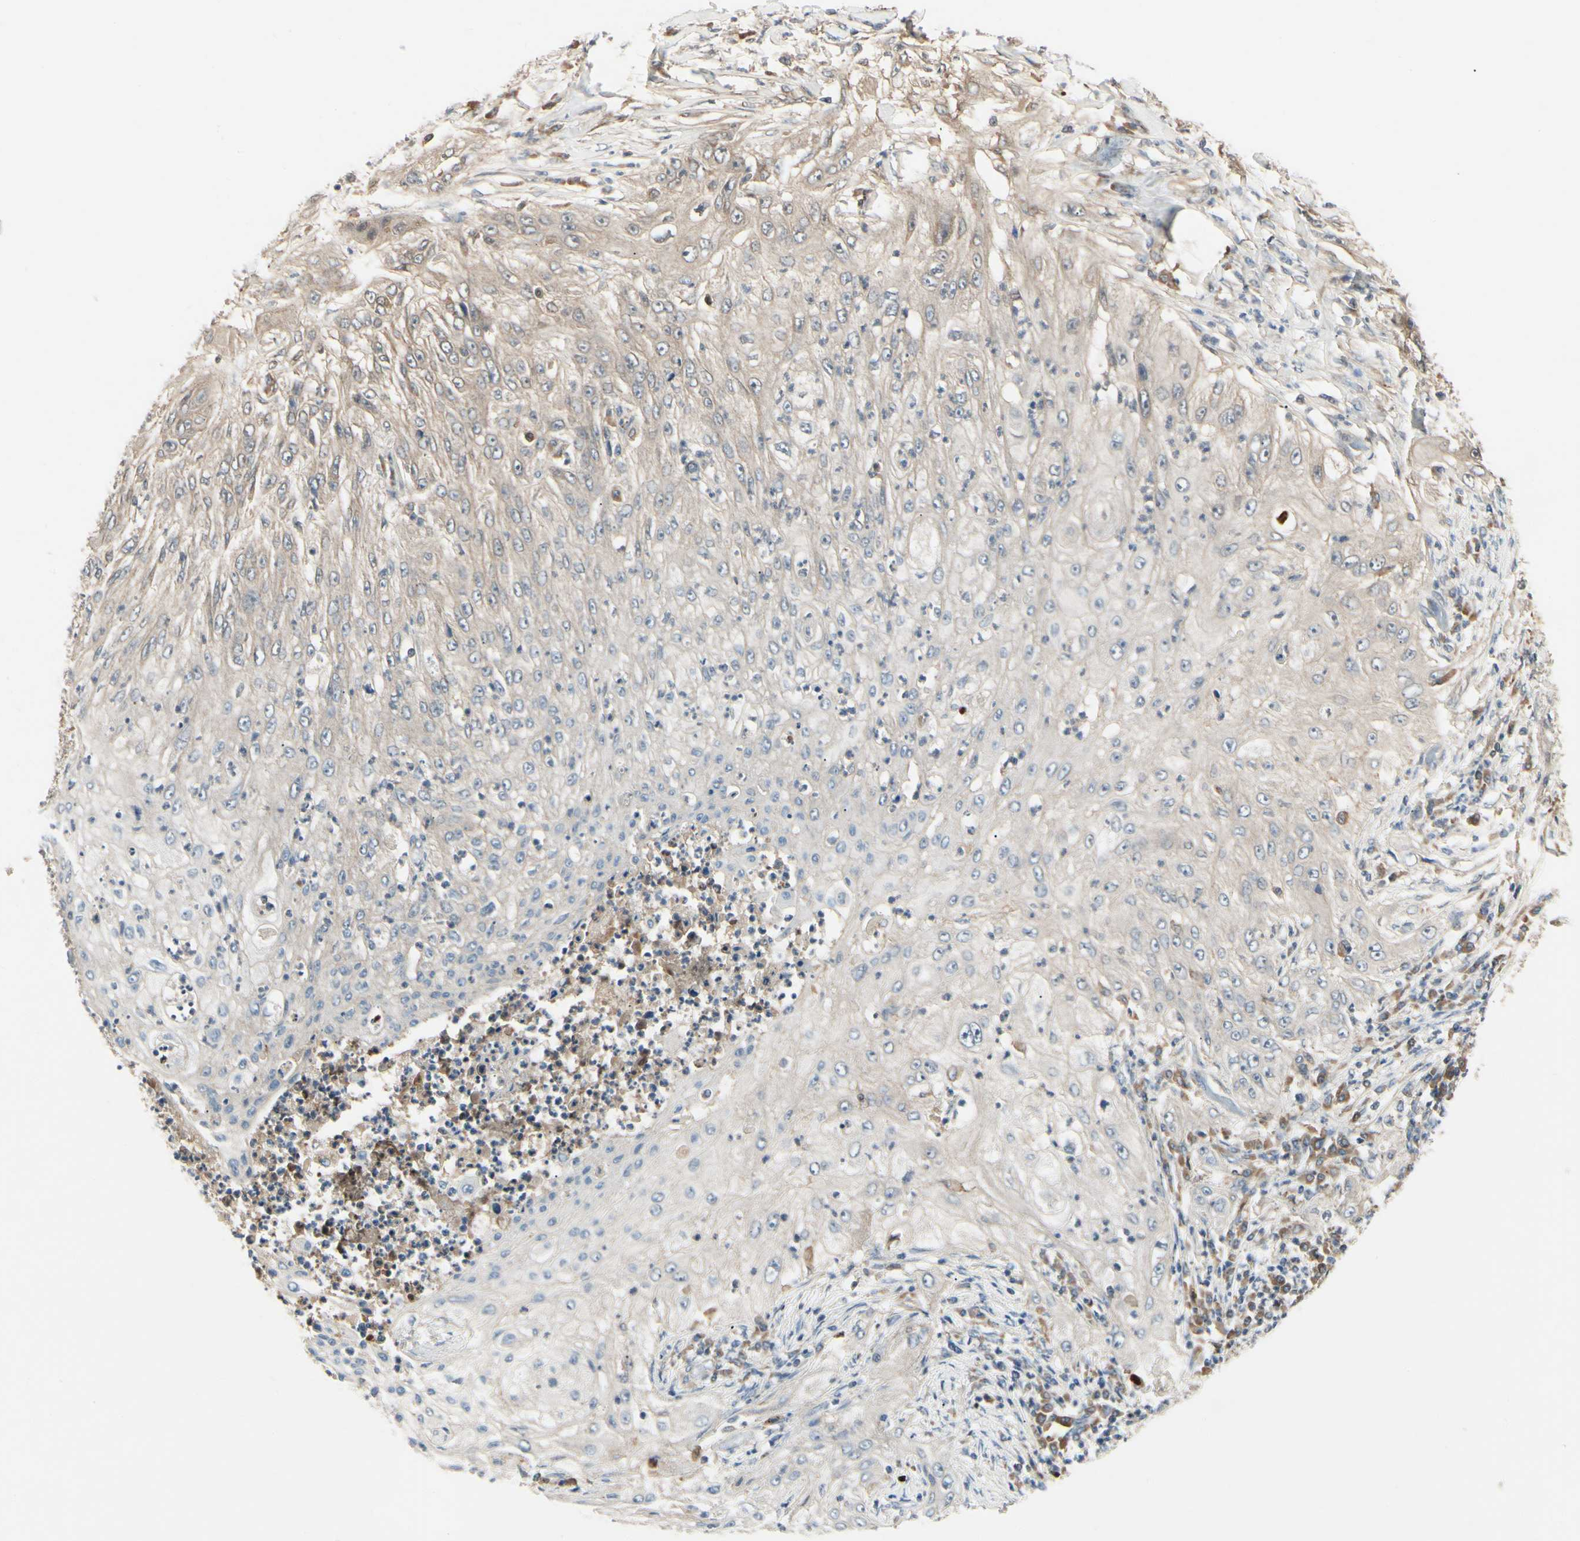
{"staining": {"intensity": "weak", "quantity": "25%-75%", "location": "cytoplasmic/membranous"}, "tissue": "lung cancer", "cell_type": "Tumor cells", "image_type": "cancer", "snomed": [{"axis": "morphology", "description": "Inflammation, NOS"}, {"axis": "morphology", "description": "Squamous cell carcinoma, NOS"}, {"axis": "topography", "description": "Lymph node"}, {"axis": "topography", "description": "Soft tissue"}, {"axis": "topography", "description": "Lung"}], "caption": "Lung squamous cell carcinoma stained for a protein (brown) displays weak cytoplasmic/membranous positive staining in about 25%-75% of tumor cells.", "gene": "RNF14", "patient": {"sex": "male", "age": 66}}